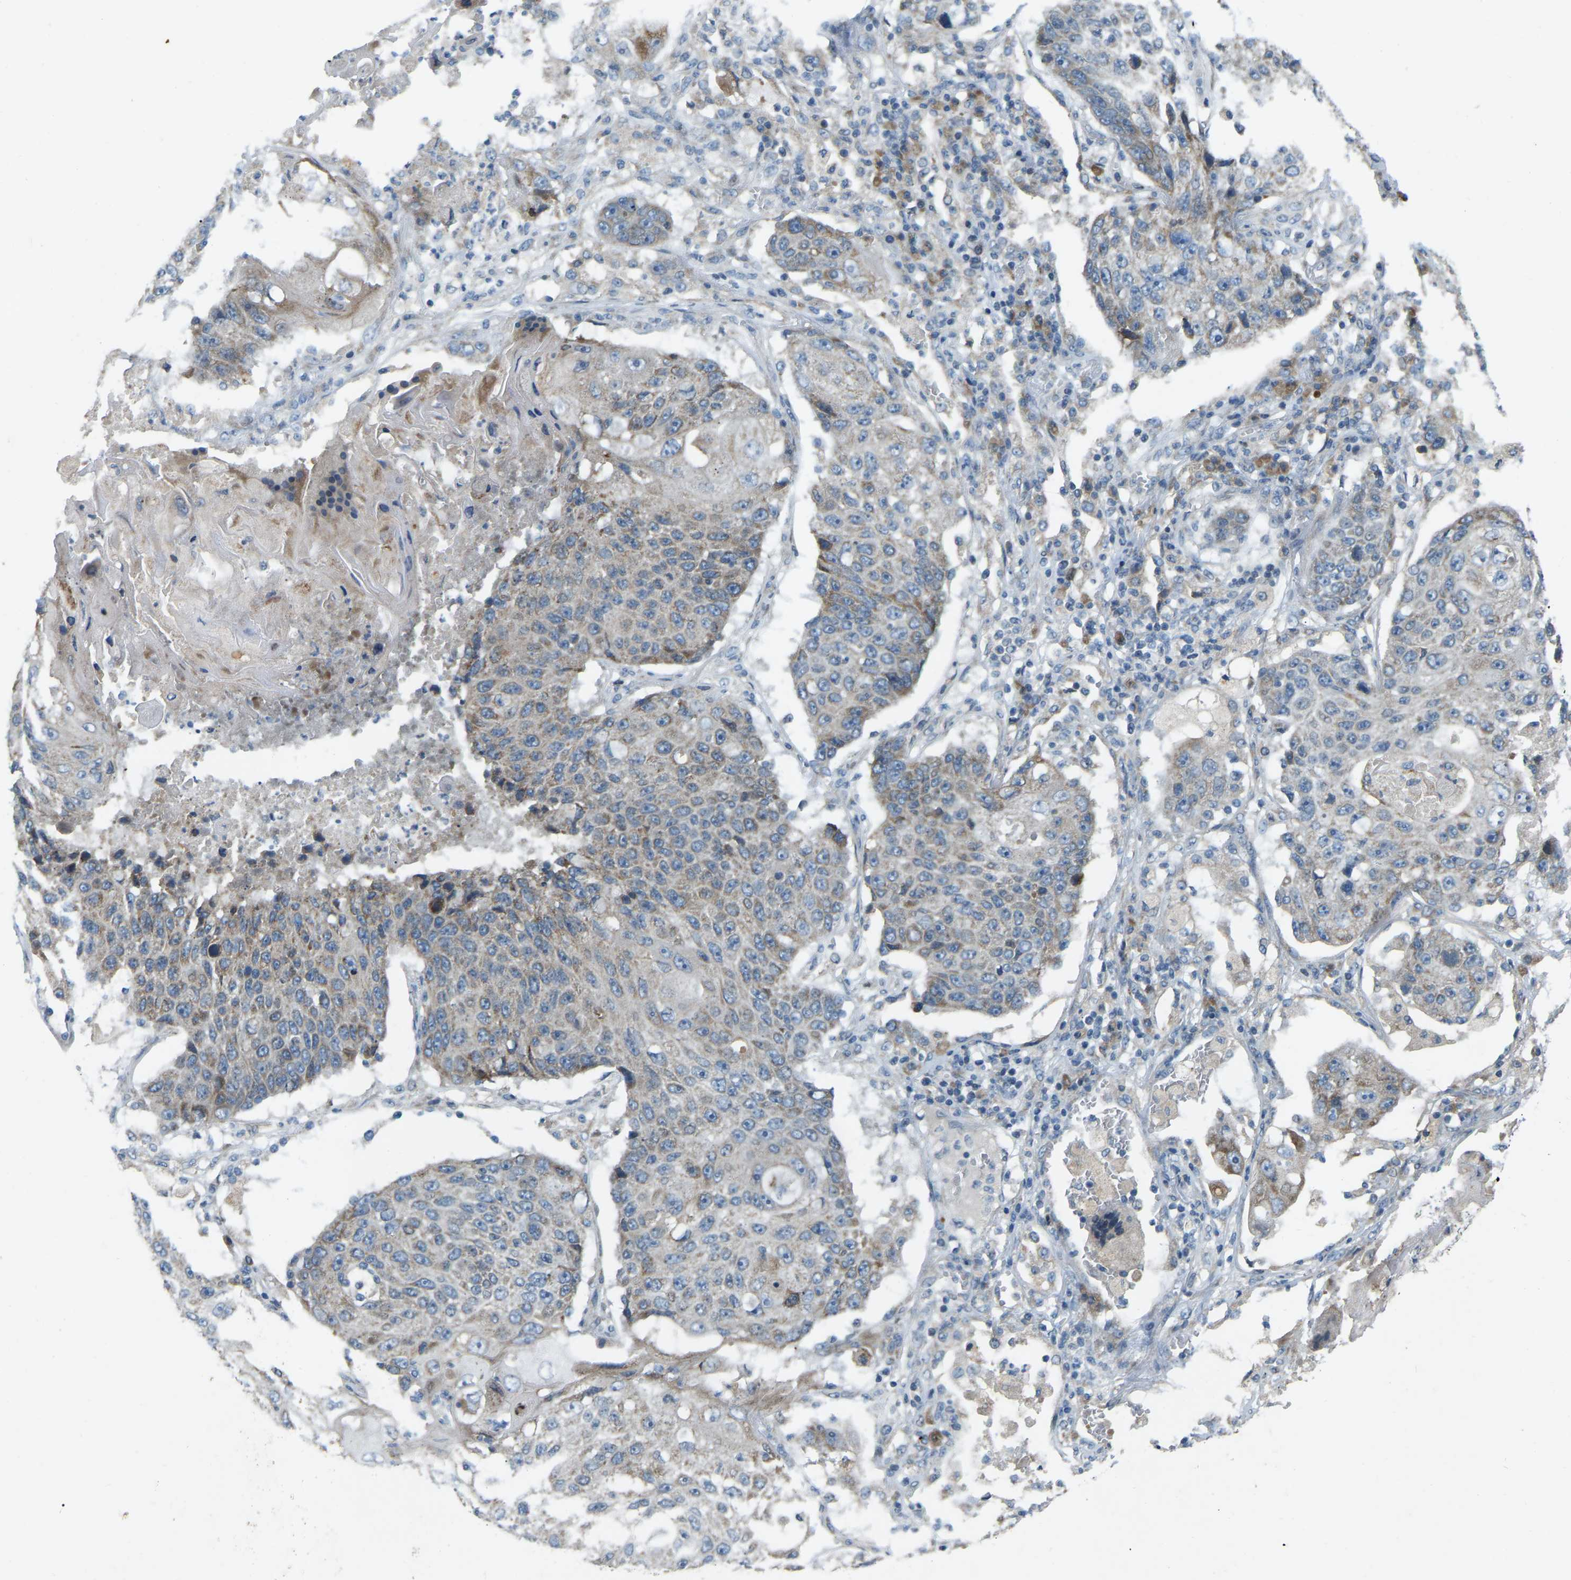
{"staining": {"intensity": "moderate", "quantity": "<25%", "location": "cytoplasmic/membranous"}, "tissue": "lung cancer", "cell_type": "Tumor cells", "image_type": "cancer", "snomed": [{"axis": "morphology", "description": "Squamous cell carcinoma, NOS"}, {"axis": "topography", "description": "Lung"}], "caption": "Moderate cytoplasmic/membranous staining for a protein is present in about <25% of tumor cells of lung cancer (squamous cell carcinoma) using immunohistochemistry (IHC).", "gene": "PARL", "patient": {"sex": "male", "age": 61}}